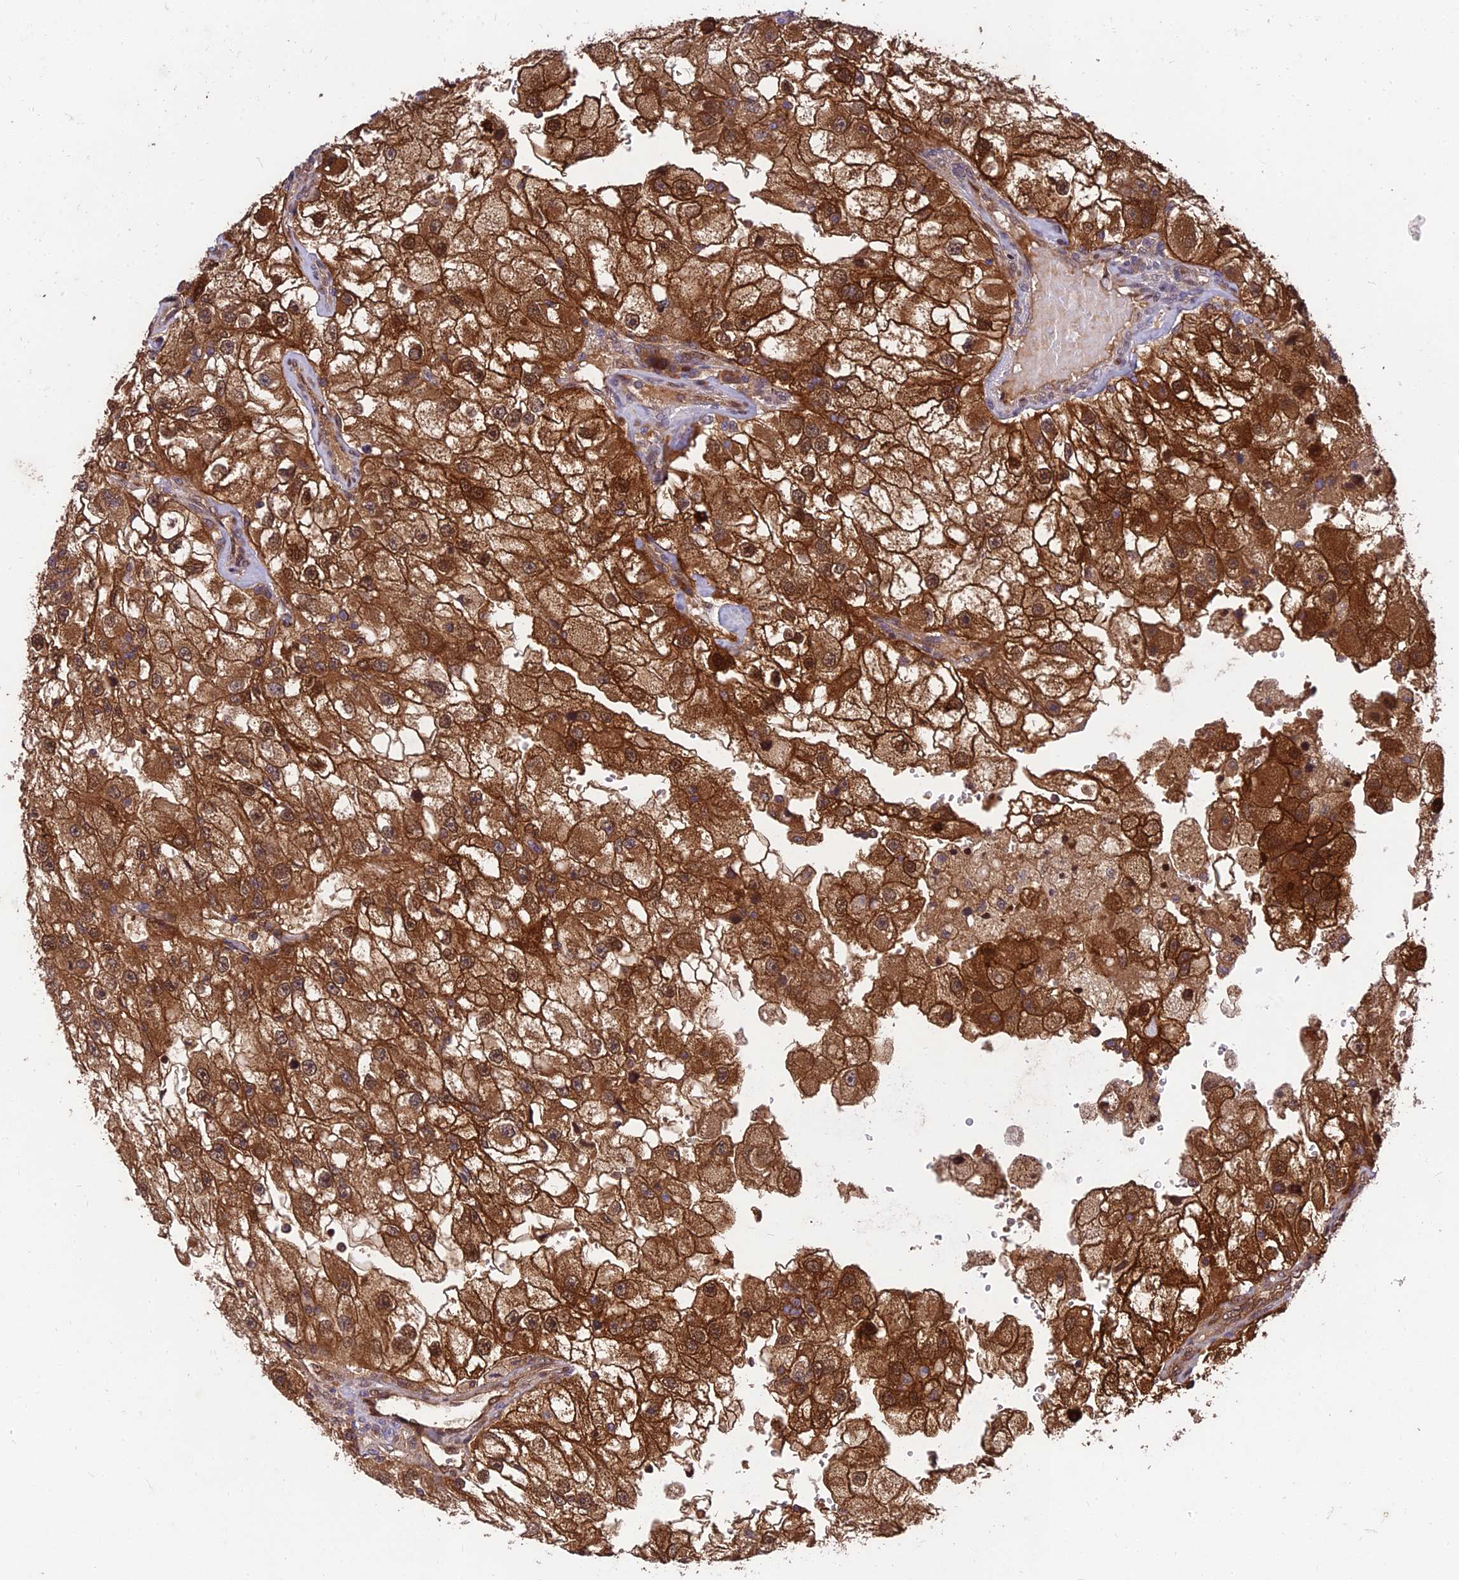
{"staining": {"intensity": "strong", "quantity": ">75%", "location": "cytoplasmic/membranous,nuclear"}, "tissue": "renal cancer", "cell_type": "Tumor cells", "image_type": "cancer", "snomed": [{"axis": "morphology", "description": "Adenocarcinoma, NOS"}, {"axis": "topography", "description": "Kidney"}], "caption": "Adenocarcinoma (renal) stained for a protein shows strong cytoplasmic/membranous and nuclear positivity in tumor cells. (DAB (3,3'-diaminobenzidine) IHC, brown staining for protein, blue staining for nuclei).", "gene": "MKKS", "patient": {"sex": "male", "age": 63}}